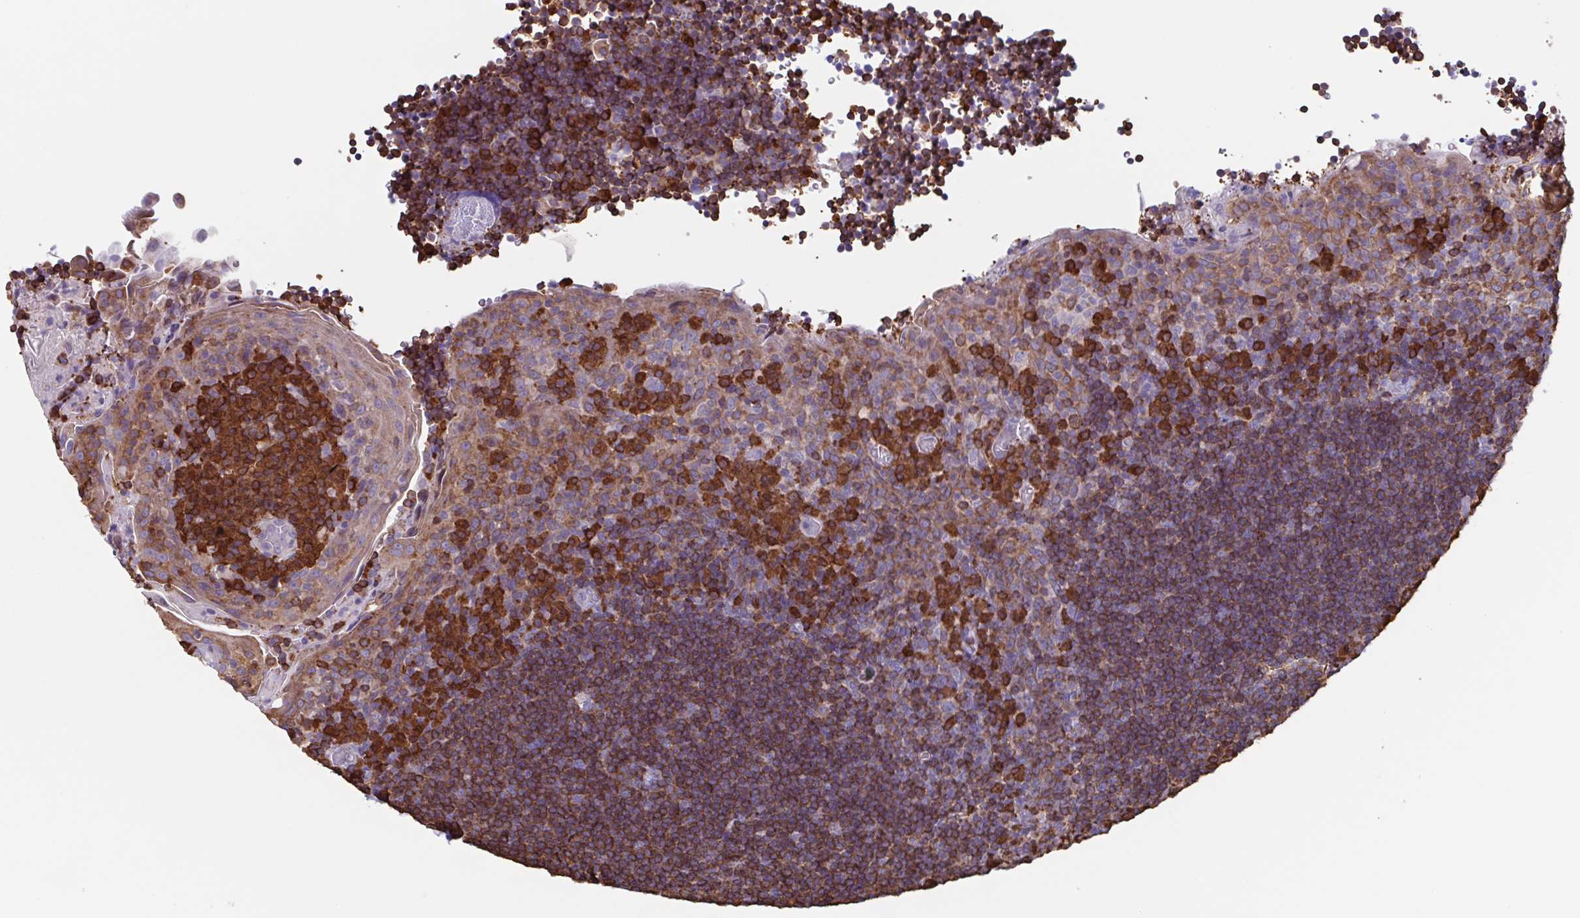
{"staining": {"intensity": "moderate", "quantity": ">75%", "location": "cytoplasmic/membranous"}, "tissue": "tonsil", "cell_type": "Germinal center cells", "image_type": "normal", "snomed": [{"axis": "morphology", "description": "Normal tissue, NOS"}, {"axis": "topography", "description": "Tonsil"}], "caption": "A brown stain highlights moderate cytoplasmic/membranous positivity of a protein in germinal center cells of normal human tonsil. (Stains: DAB (3,3'-diaminobenzidine) in brown, nuclei in blue, Microscopy: brightfield microscopy at high magnification).", "gene": "TPD52", "patient": {"sex": "male", "age": 17}}